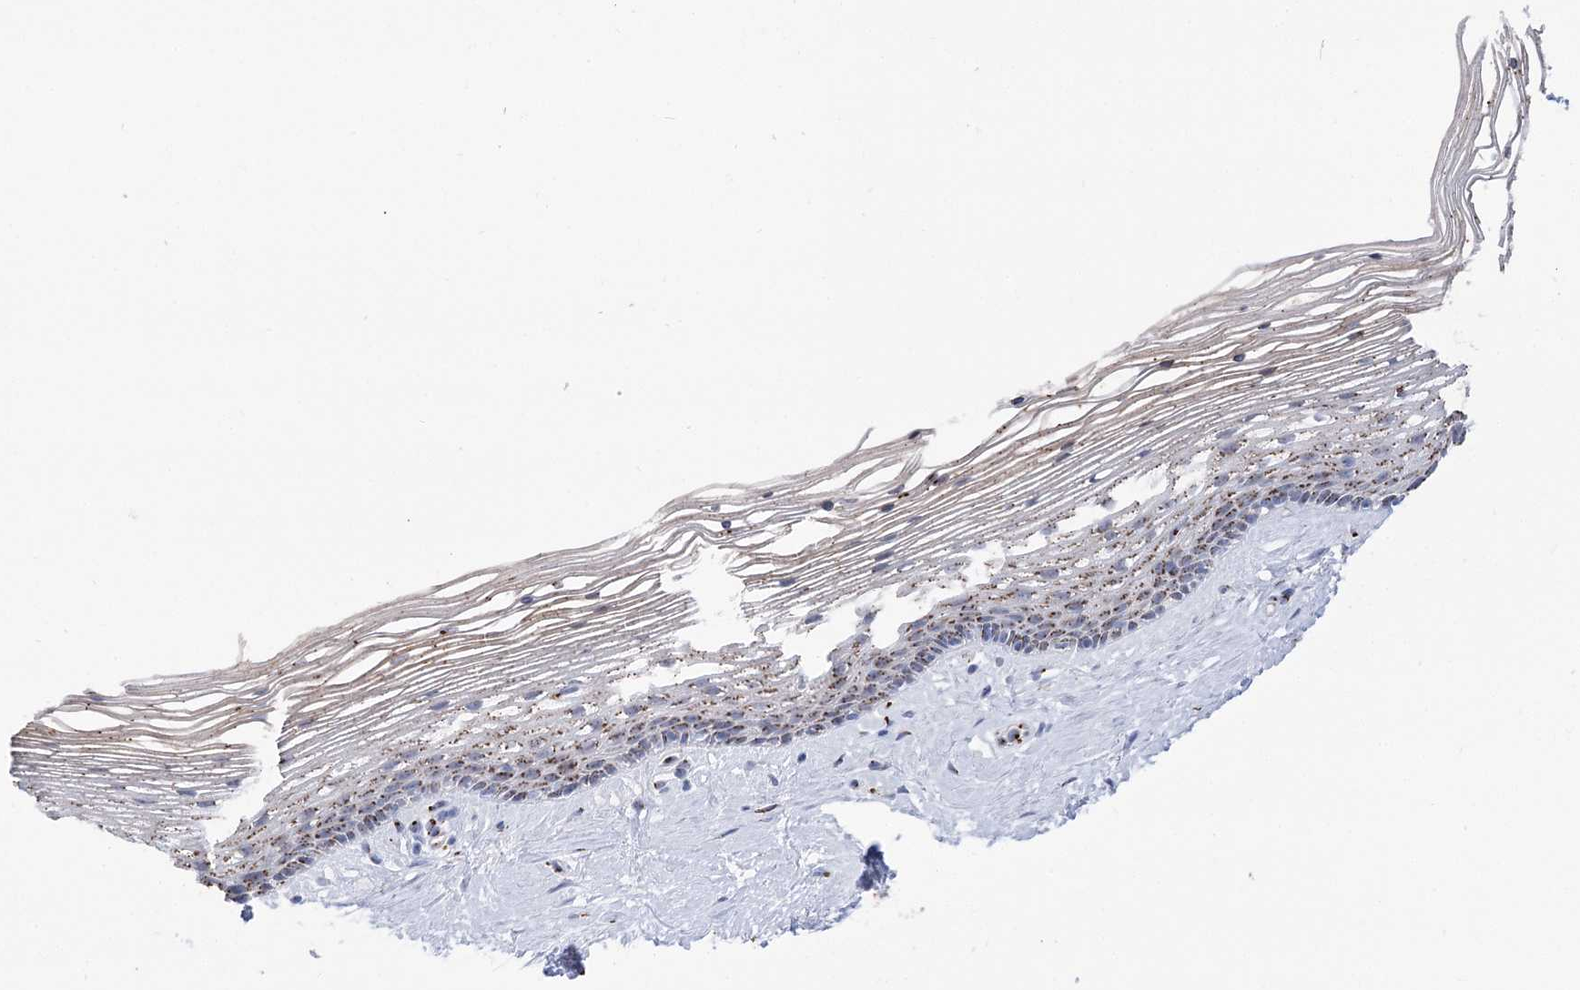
{"staining": {"intensity": "moderate", "quantity": ">75%", "location": "cytoplasmic/membranous"}, "tissue": "vagina", "cell_type": "Squamous epithelial cells", "image_type": "normal", "snomed": [{"axis": "morphology", "description": "Normal tissue, NOS"}, {"axis": "topography", "description": "Vagina"}], "caption": "The micrograph shows a brown stain indicating the presence of a protein in the cytoplasmic/membranous of squamous epithelial cells in vagina. (DAB (3,3'-diaminobenzidine) IHC, brown staining for protein, blue staining for nuclei).", "gene": "TMEM165", "patient": {"sex": "female", "age": 46}}